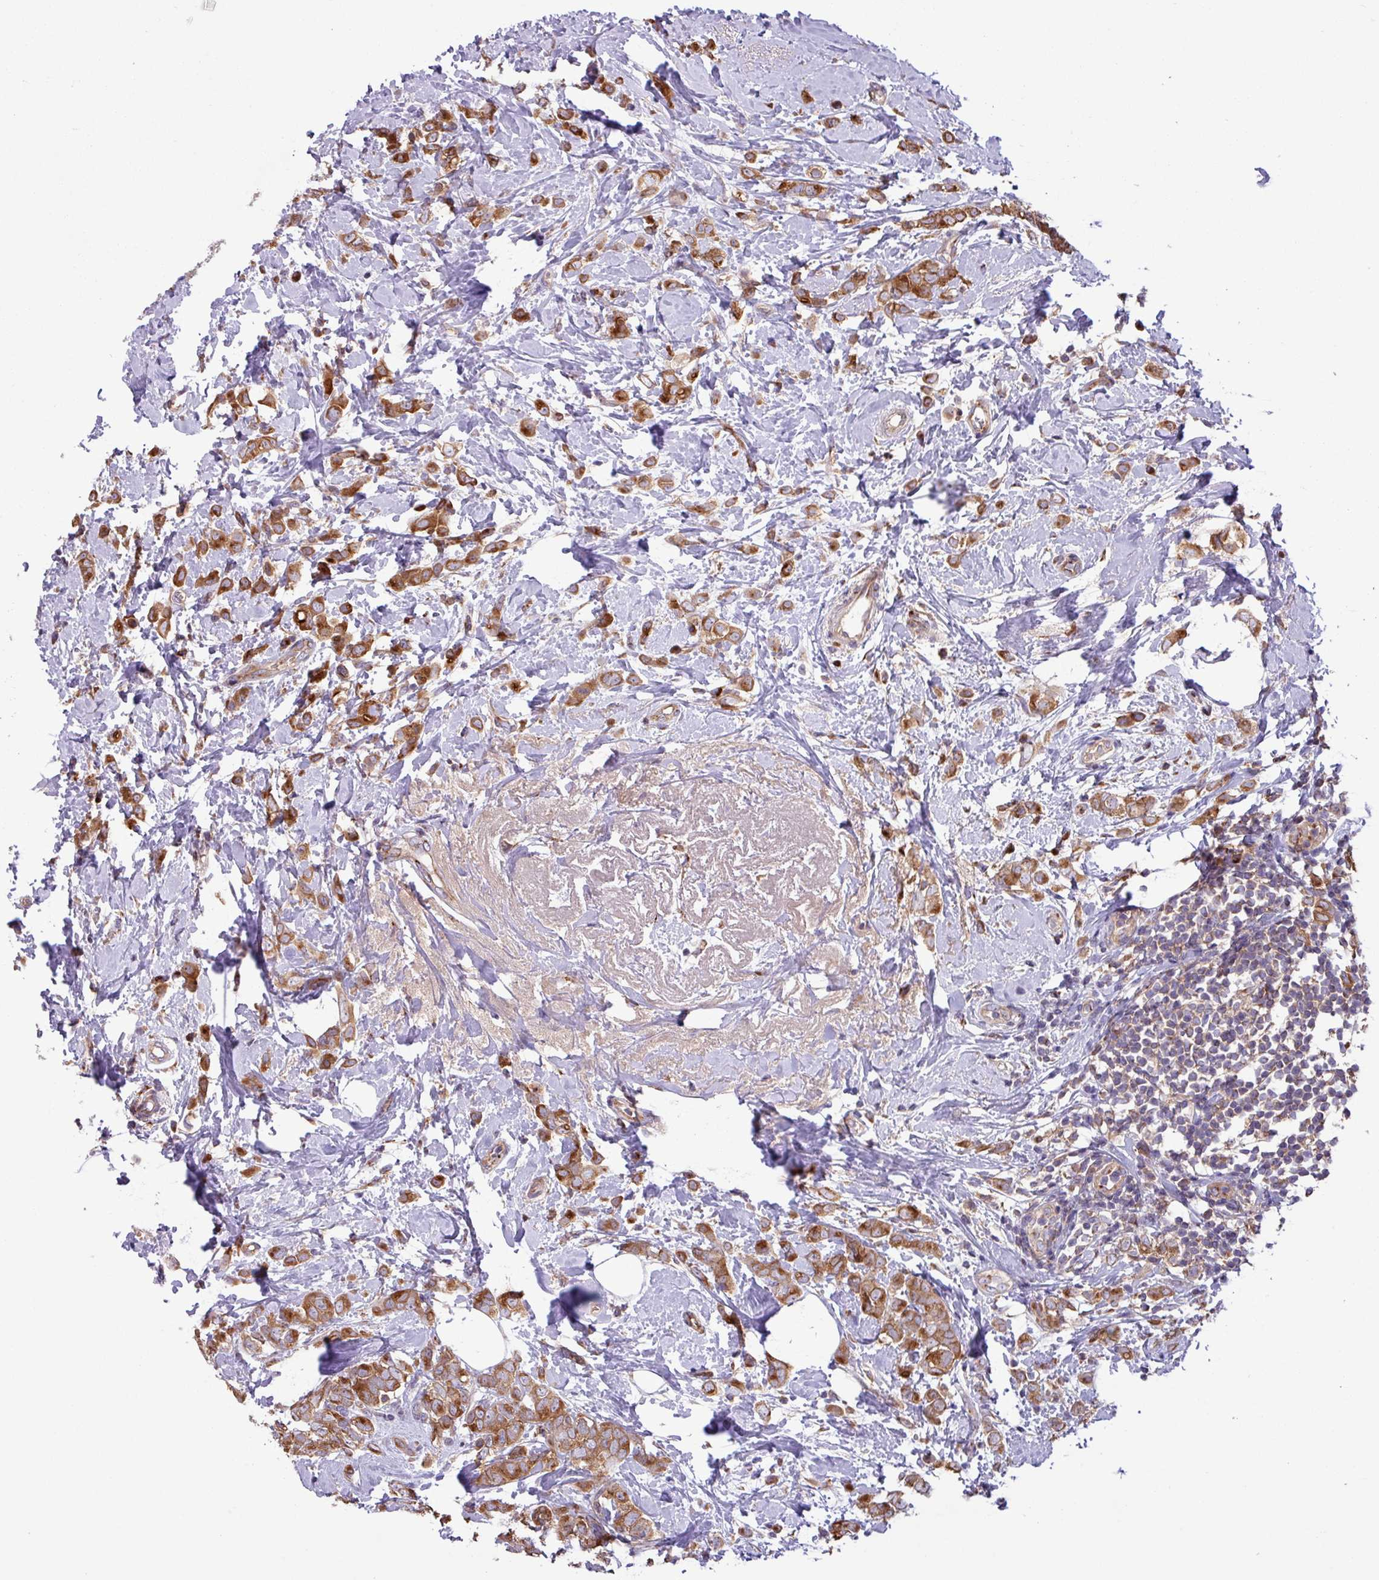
{"staining": {"intensity": "strong", "quantity": ">75%", "location": "cytoplasmic/membranous"}, "tissue": "breast cancer", "cell_type": "Tumor cells", "image_type": "cancer", "snomed": [{"axis": "morphology", "description": "Lobular carcinoma"}, {"axis": "topography", "description": "Breast"}], "caption": "A histopathology image showing strong cytoplasmic/membranous staining in approximately >75% of tumor cells in lobular carcinoma (breast), as visualized by brown immunohistochemical staining.", "gene": "RAB19", "patient": {"sex": "female", "age": 47}}